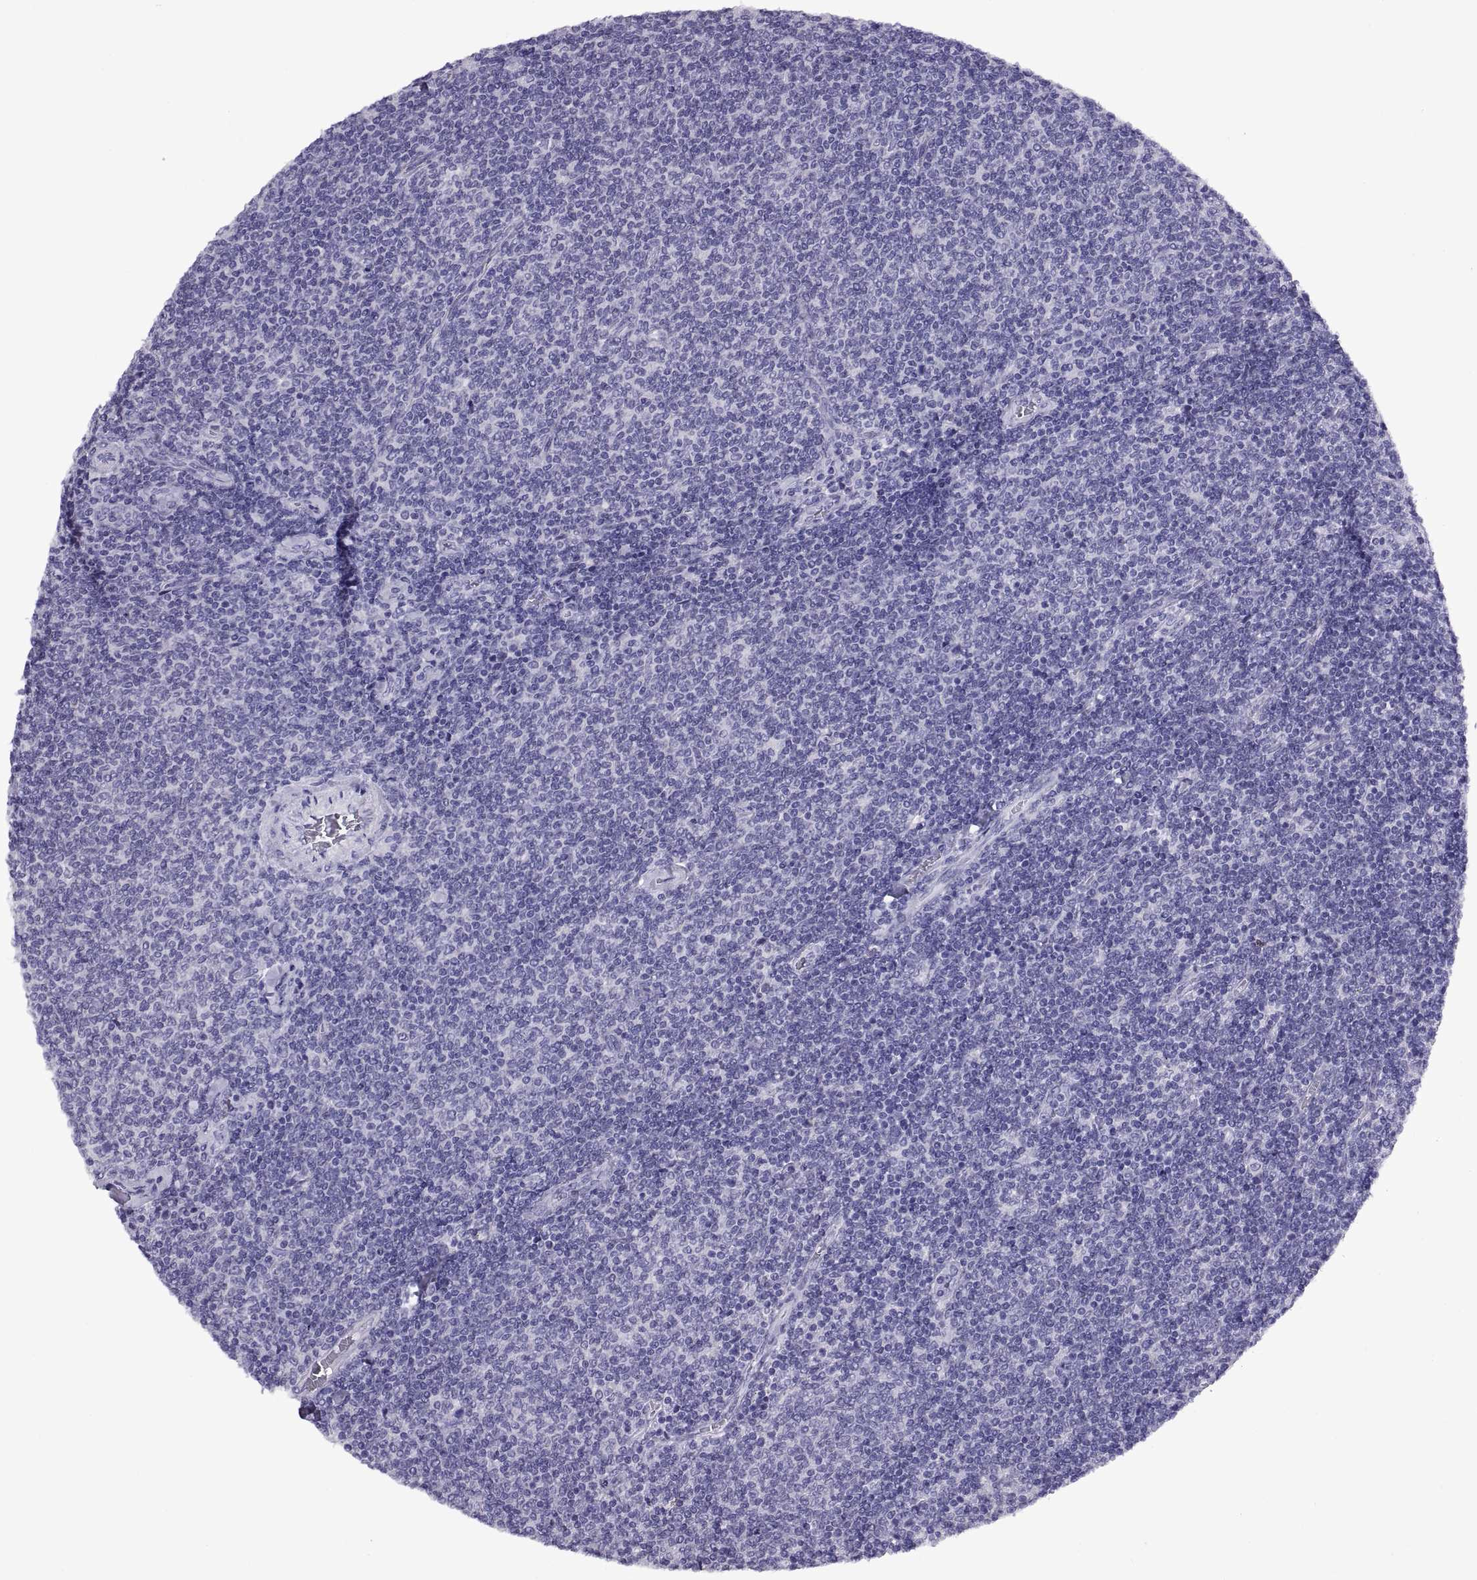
{"staining": {"intensity": "negative", "quantity": "none", "location": "none"}, "tissue": "lymphoma", "cell_type": "Tumor cells", "image_type": "cancer", "snomed": [{"axis": "morphology", "description": "Malignant lymphoma, non-Hodgkin's type, Low grade"}, {"axis": "topography", "description": "Lymph node"}], "caption": "A high-resolution image shows IHC staining of lymphoma, which reveals no significant expression in tumor cells.", "gene": "RGS20", "patient": {"sex": "male", "age": 52}}